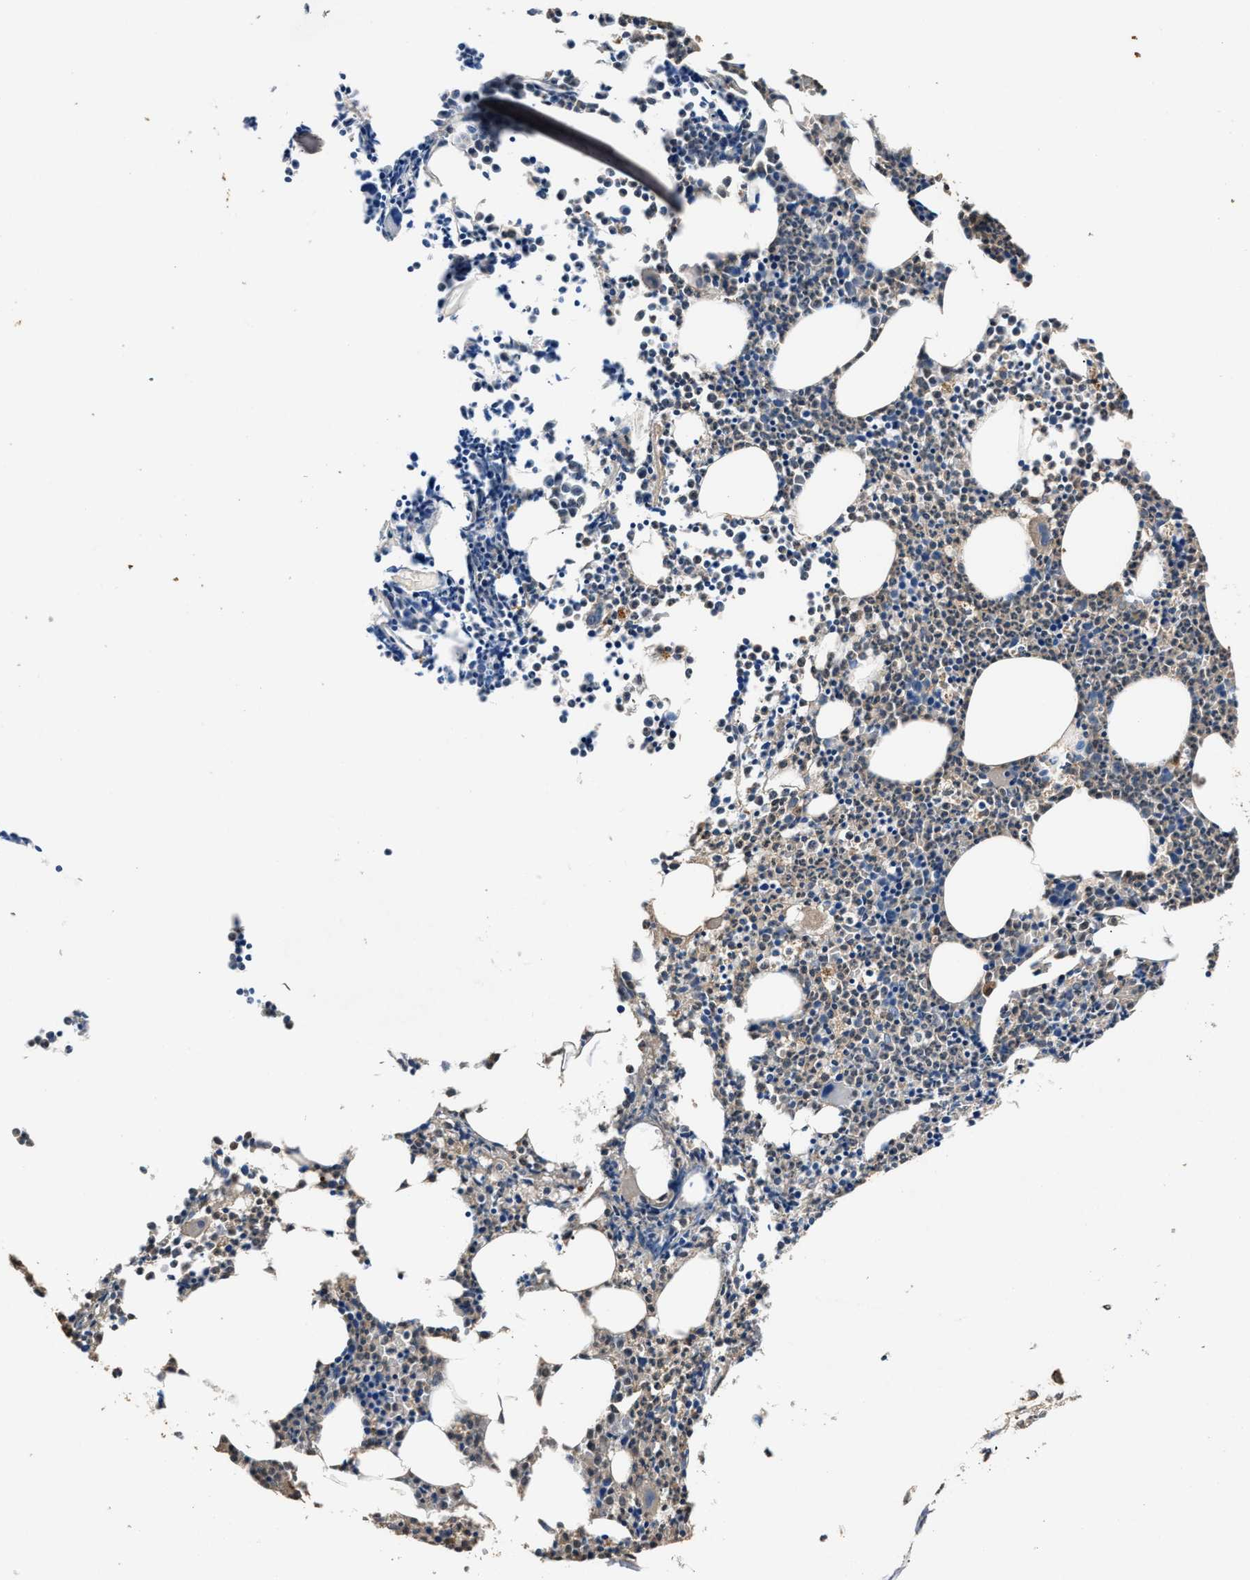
{"staining": {"intensity": "moderate", "quantity": "<25%", "location": "cytoplasmic/membranous"}, "tissue": "bone marrow", "cell_type": "Hematopoietic cells", "image_type": "normal", "snomed": [{"axis": "morphology", "description": "Normal tissue, NOS"}, {"axis": "morphology", "description": "Inflammation, NOS"}, {"axis": "topography", "description": "Bone marrow"}], "caption": "Immunohistochemistry micrograph of unremarkable bone marrow: human bone marrow stained using IHC reveals low levels of moderate protein expression localized specifically in the cytoplasmic/membranous of hematopoietic cells, appearing as a cytoplasmic/membranous brown color.", "gene": "GSTP1", "patient": {"sex": "female", "age": 53}}